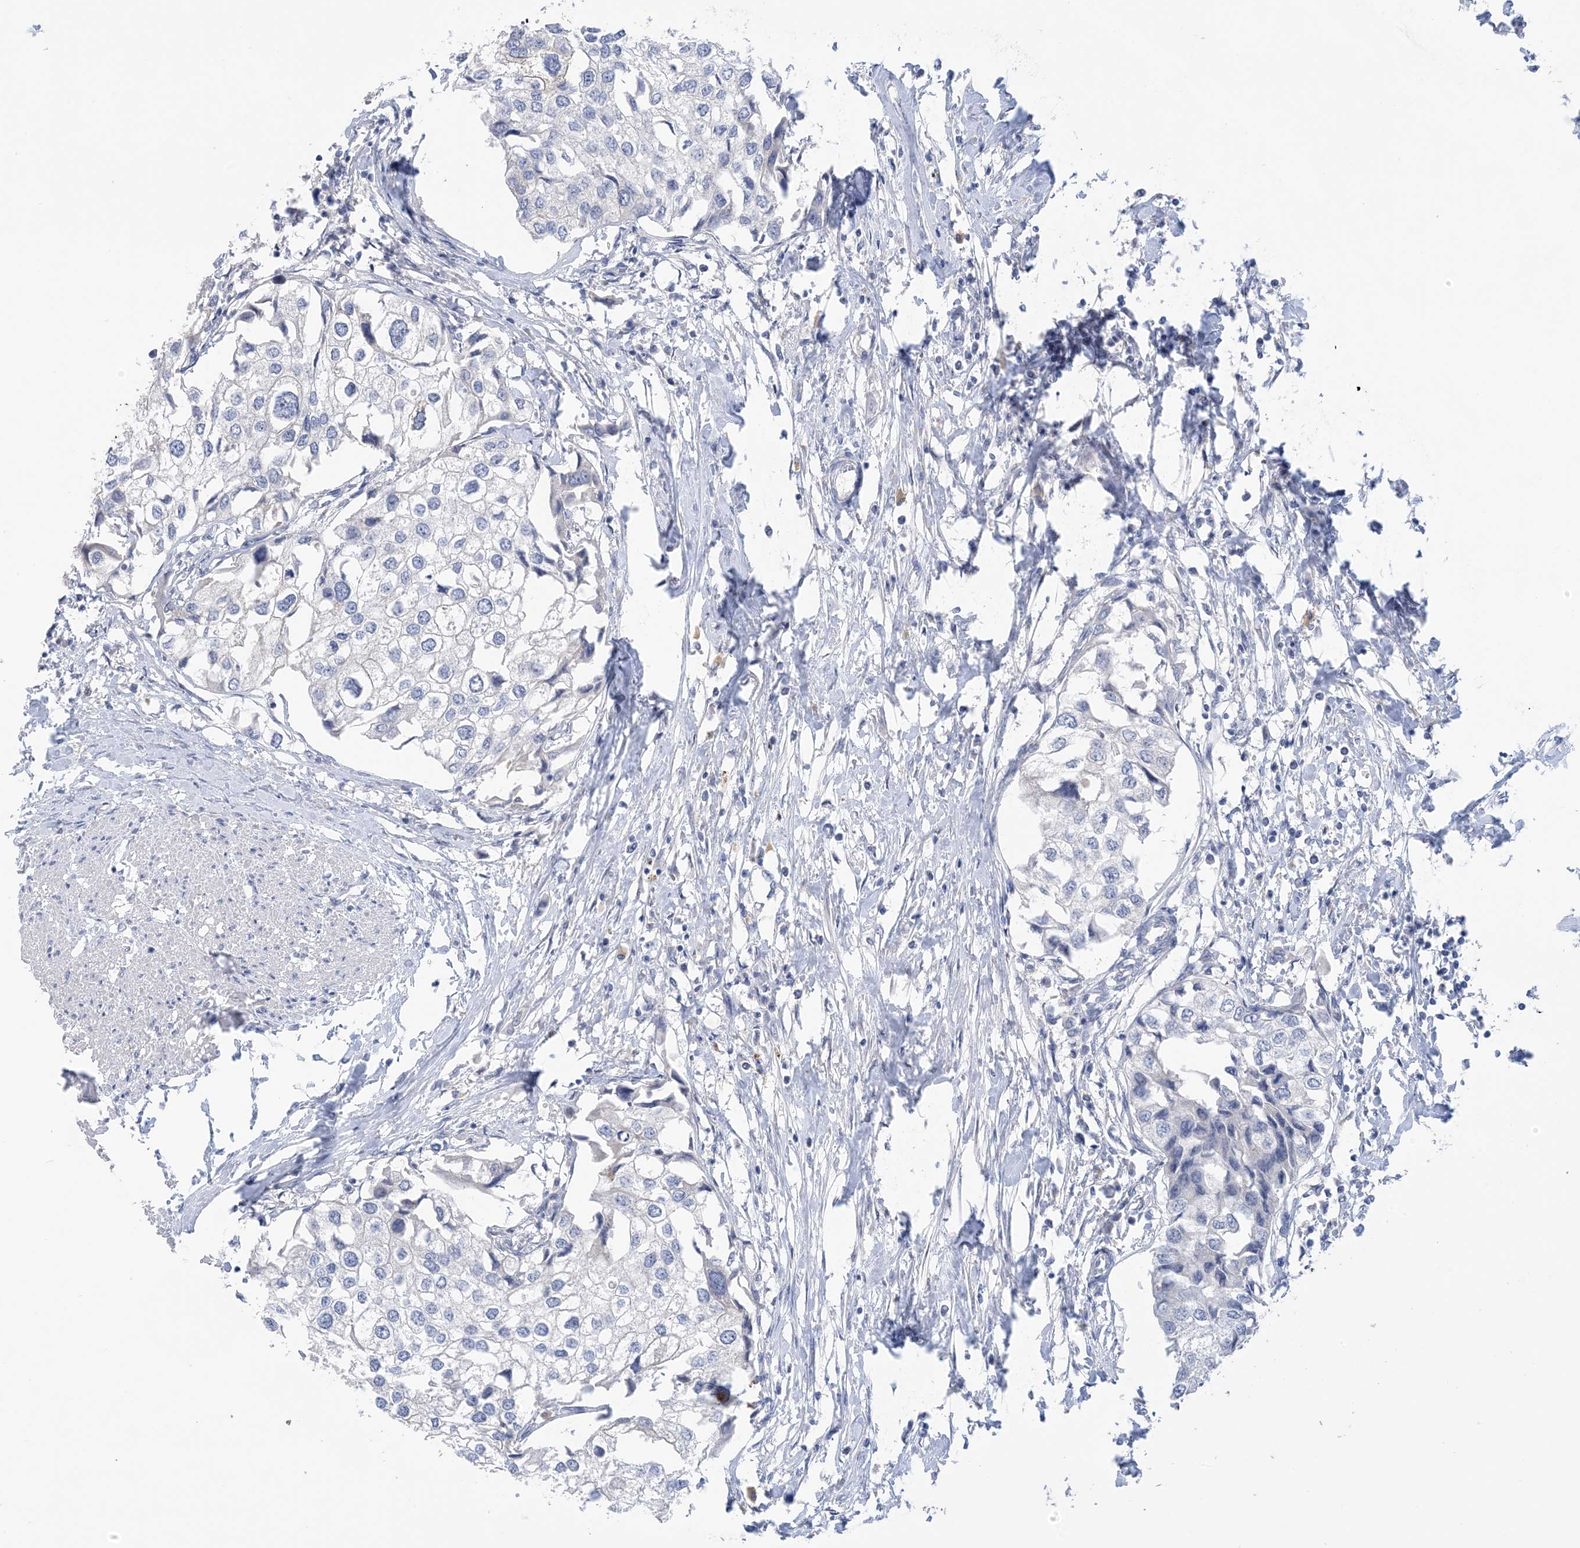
{"staining": {"intensity": "negative", "quantity": "none", "location": "none"}, "tissue": "urothelial cancer", "cell_type": "Tumor cells", "image_type": "cancer", "snomed": [{"axis": "morphology", "description": "Urothelial carcinoma, High grade"}, {"axis": "topography", "description": "Urinary bladder"}], "caption": "The image reveals no staining of tumor cells in urothelial cancer.", "gene": "TTYH1", "patient": {"sex": "male", "age": 64}}